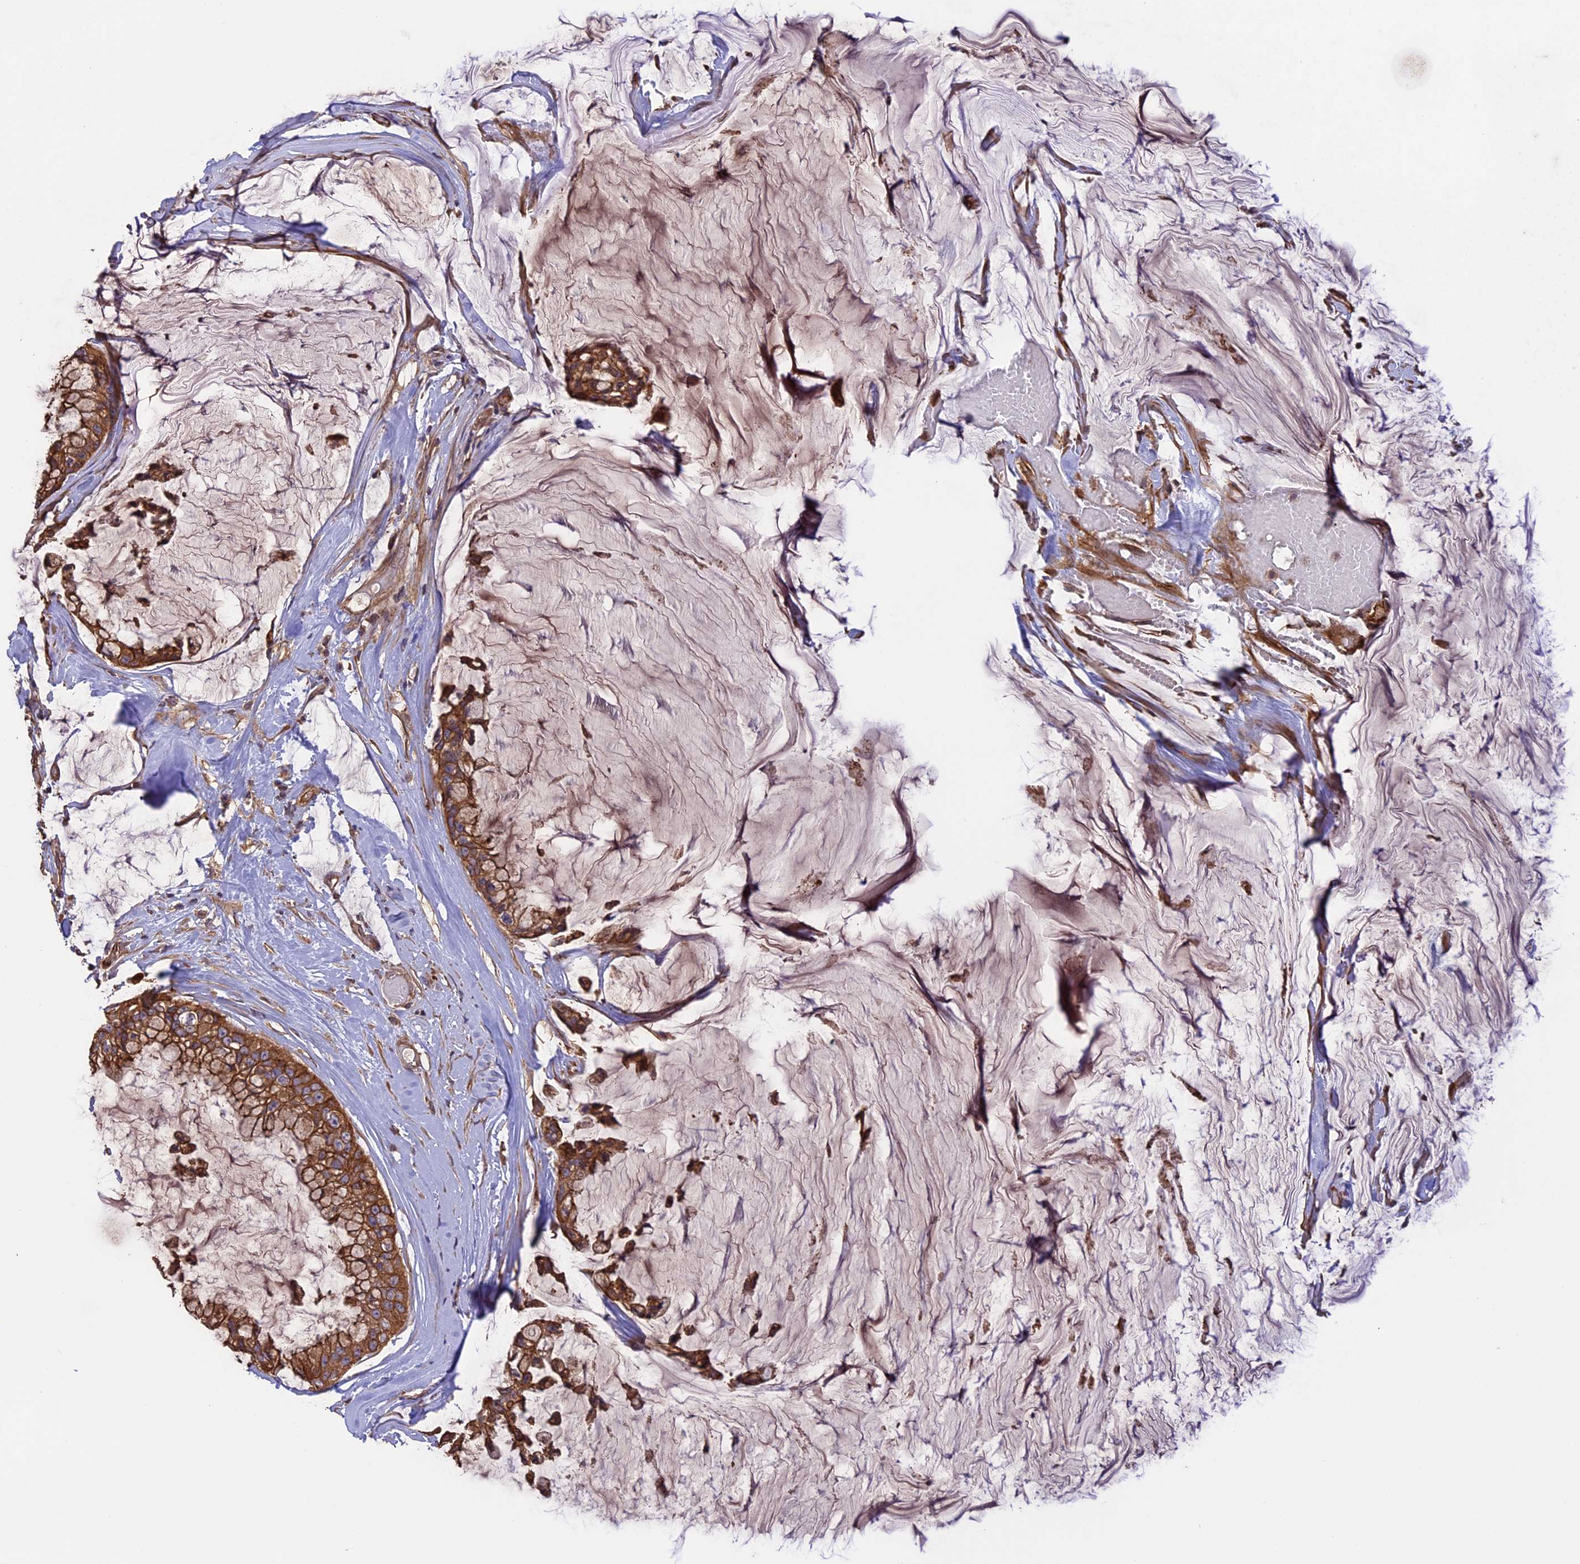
{"staining": {"intensity": "strong", "quantity": ">75%", "location": "cytoplasmic/membranous"}, "tissue": "ovarian cancer", "cell_type": "Tumor cells", "image_type": "cancer", "snomed": [{"axis": "morphology", "description": "Cystadenocarcinoma, mucinous, NOS"}, {"axis": "topography", "description": "Ovary"}], "caption": "Human ovarian cancer (mucinous cystadenocarcinoma) stained for a protein (brown) reveals strong cytoplasmic/membranous positive positivity in approximately >75% of tumor cells.", "gene": "GAS8", "patient": {"sex": "female", "age": 39}}